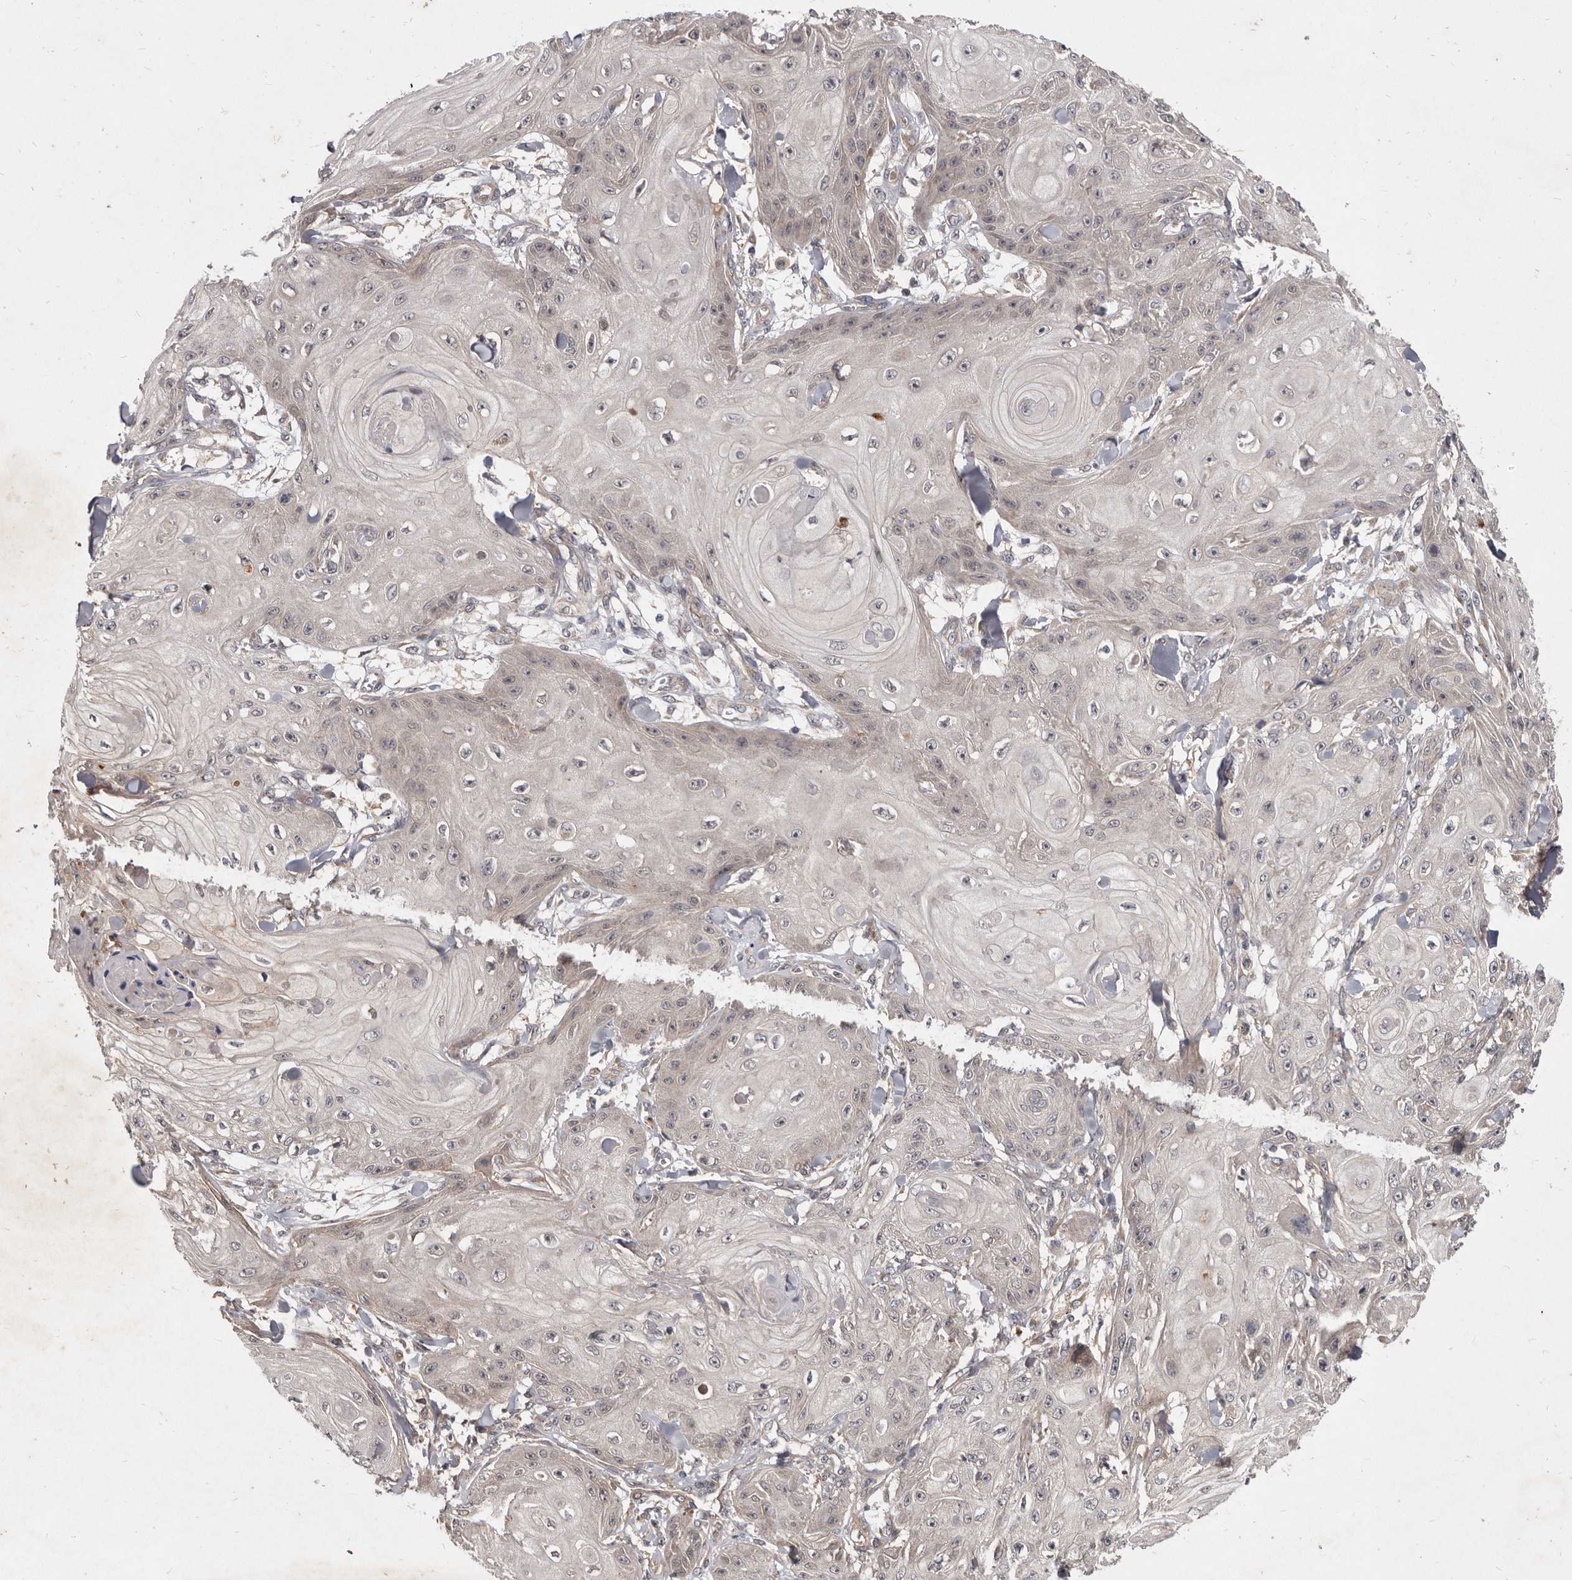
{"staining": {"intensity": "negative", "quantity": "none", "location": "none"}, "tissue": "skin cancer", "cell_type": "Tumor cells", "image_type": "cancer", "snomed": [{"axis": "morphology", "description": "Squamous cell carcinoma, NOS"}, {"axis": "topography", "description": "Skin"}], "caption": "Skin squamous cell carcinoma was stained to show a protein in brown. There is no significant positivity in tumor cells.", "gene": "DNAJC28", "patient": {"sex": "male", "age": 74}}